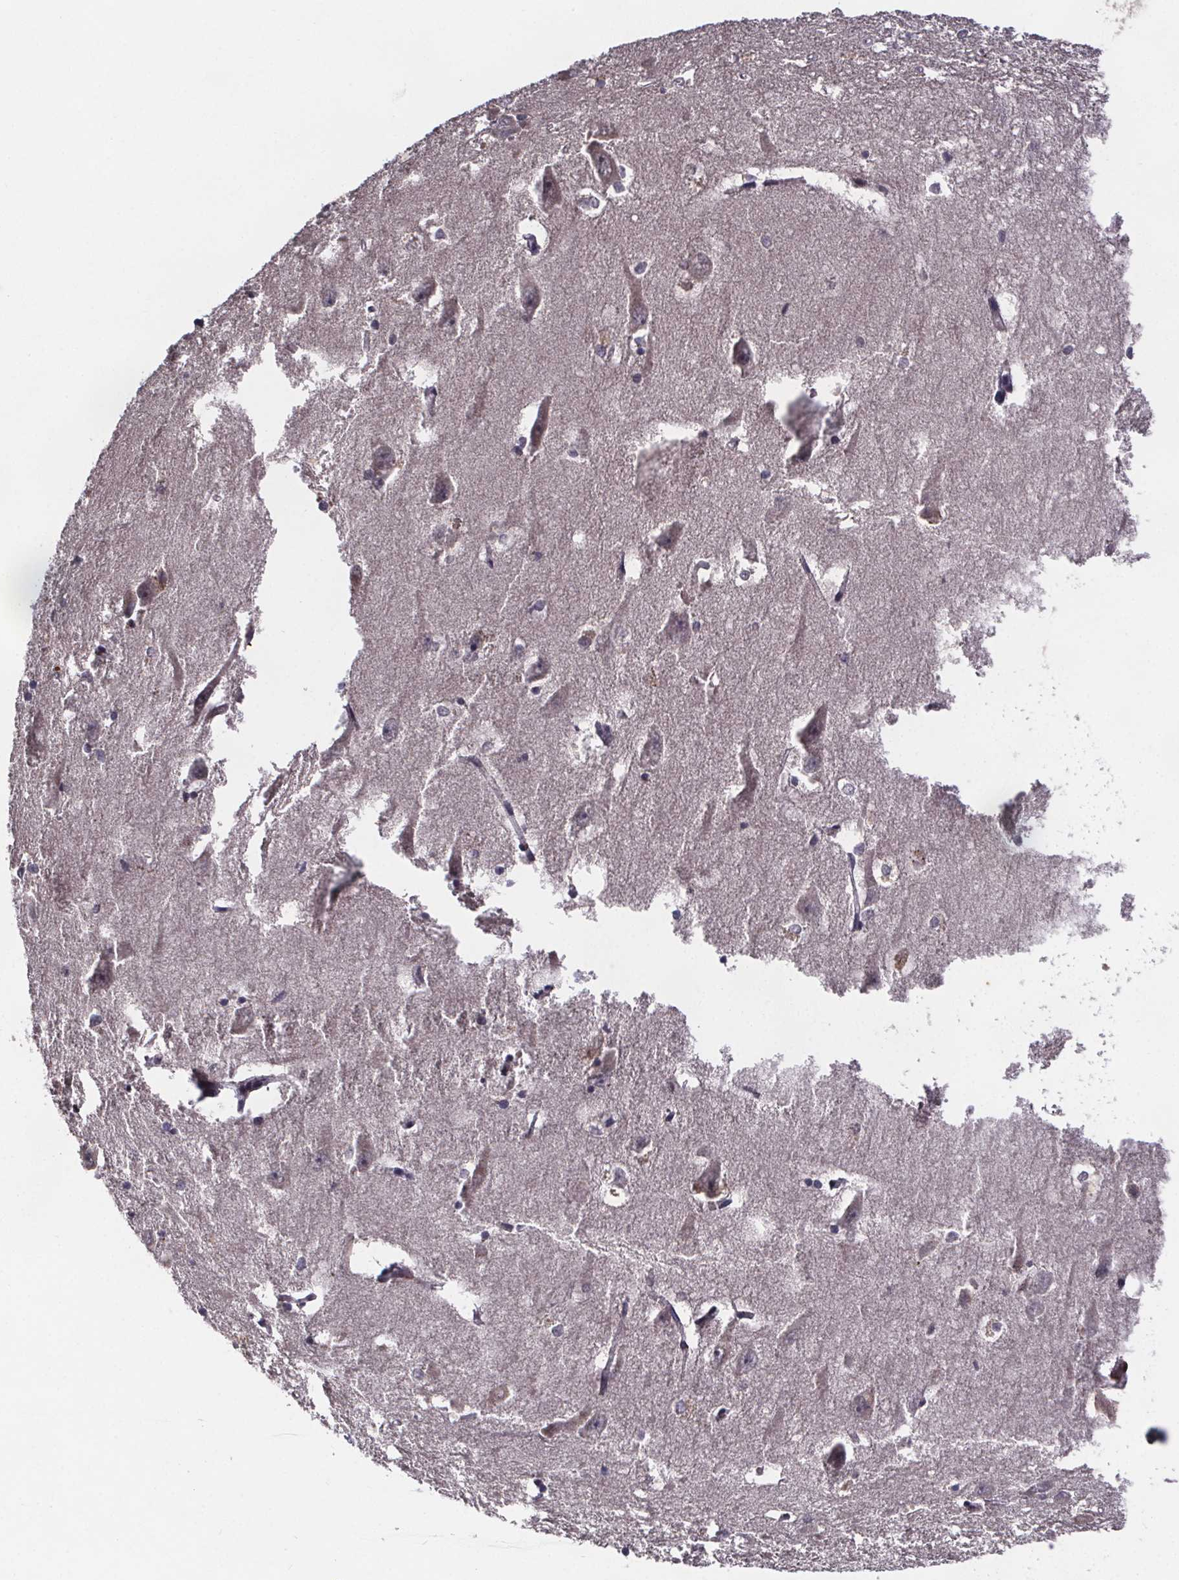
{"staining": {"intensity": "moderate", "quantity": "25%-75%", "location": "cytoplasmic/membranous"}, "tissue": "hippocampus", "cell_type": "Glial cells", "image_type": "normal", "snomed": [{"axis": "morphology", "description": "Normal tissue, NOS"}, {"axis": "topography", "description": "Lateral ventricle wall"}, {"axis": "topography", "description": "Hippocampus"}], "caption": "DAB immunohistochemical staining of benign hippocampus displays moderate cytoplasmic/membranous protein expression in approximately 25%-75% of glial cells.", "gene": "SAT1", "patient": {"sex": "female", "age": 63}}